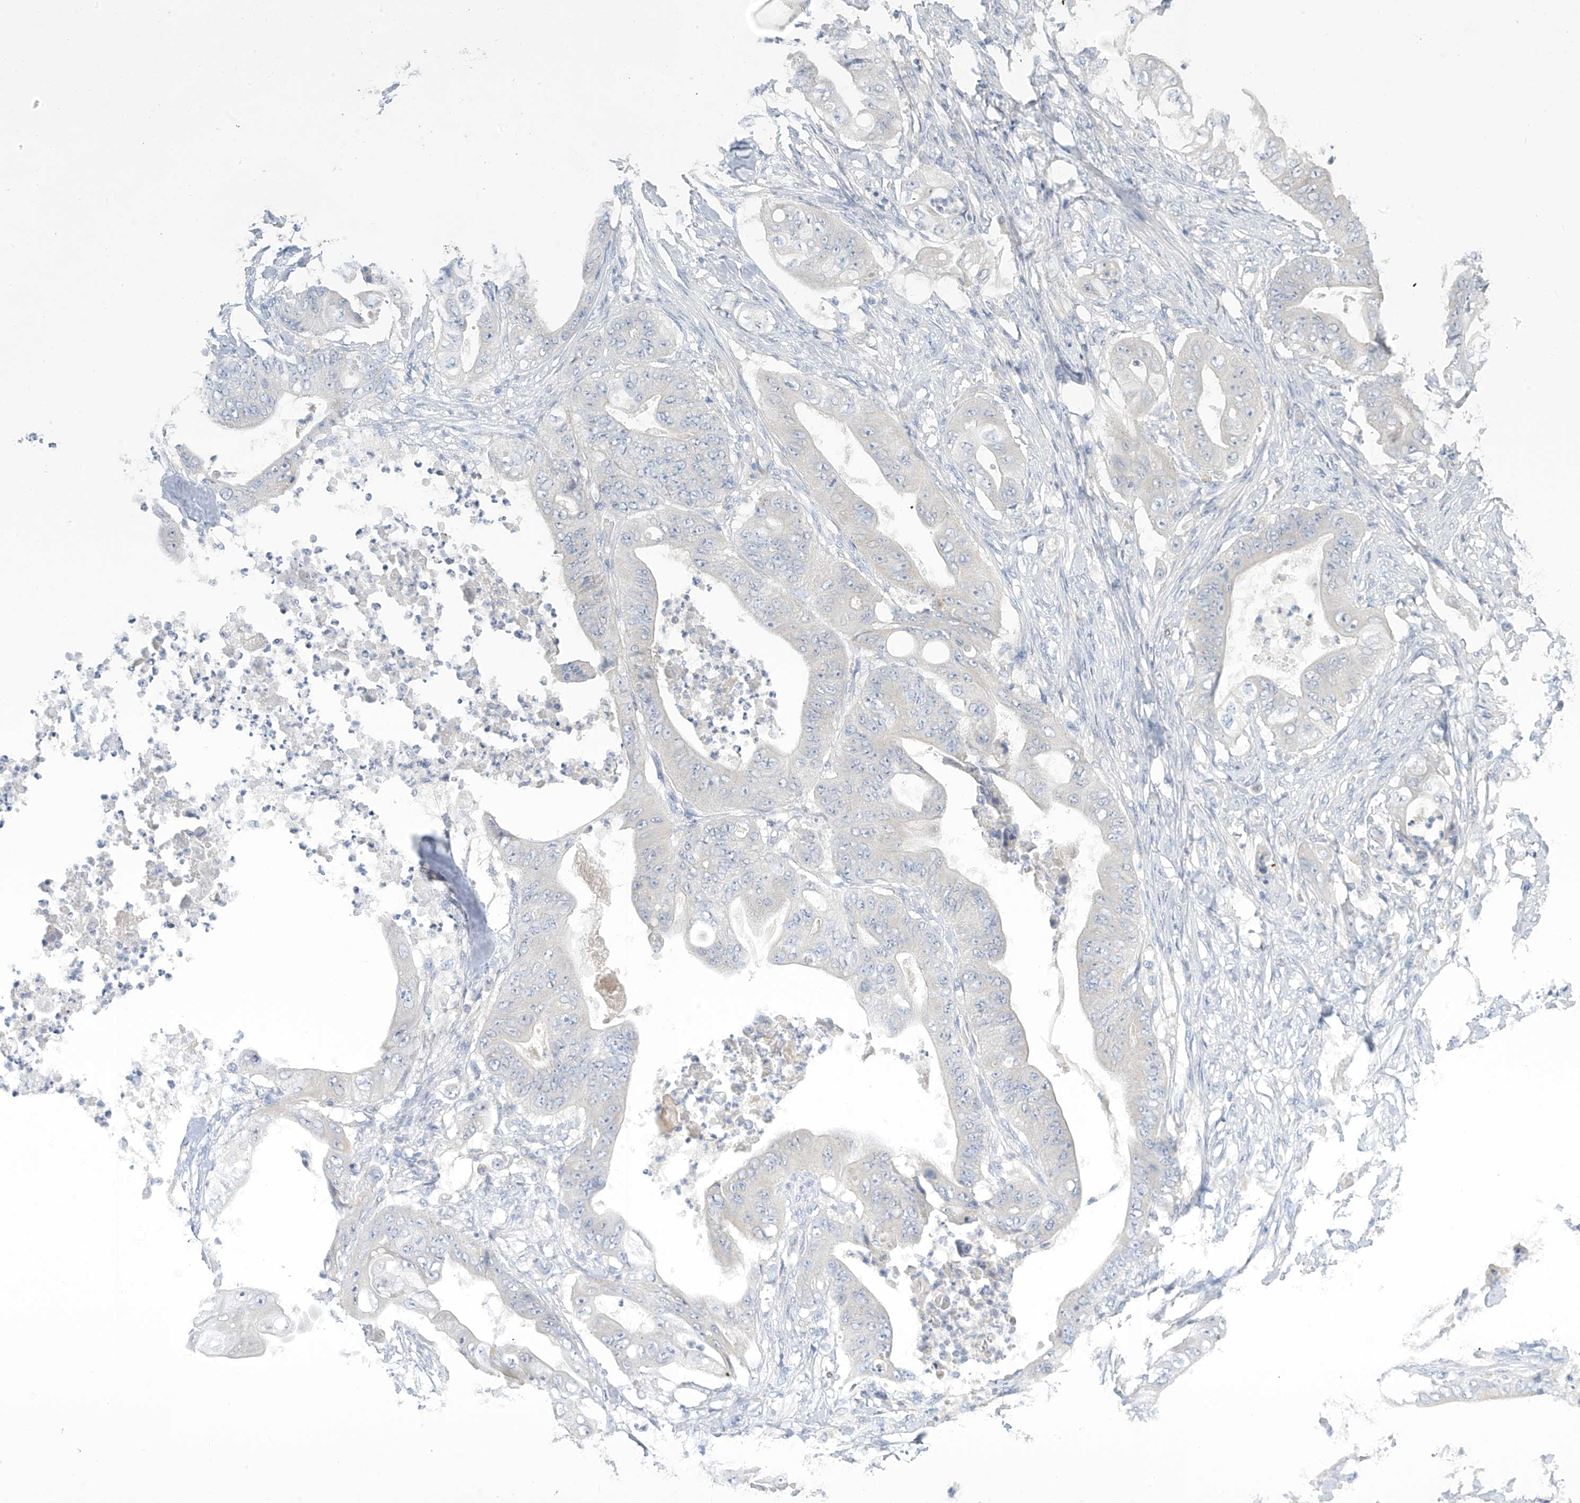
{"staining": {"intensity": "negative", "quantity": "none", "location": "none"}, "tissue": "stomach cancer", "cell_type": "Tumor cells", "image_type": "cancer", "snomed": [{"axis": "morphology", "description": "Normal tissue, NOS"}, {"axis": "morphology", "description": "Adenocarcinoma, NOS"}, {"axis": "topography", "description": "Stomach, upper"}, {"axis": "topography", "description": "Stomach"}], "caption": "IHC histopathology image of neoplastic tissue: human adenocarcinoma (stomach) stained with DAB (3,3'-diaminobenzidine) demonstrates no significant protein positivity in tumor cells. (DAB immunohistochemistry (IHC), high magnification).", "gene": "SLC6A12", "patient": {"sex": "male", "age": 76}}